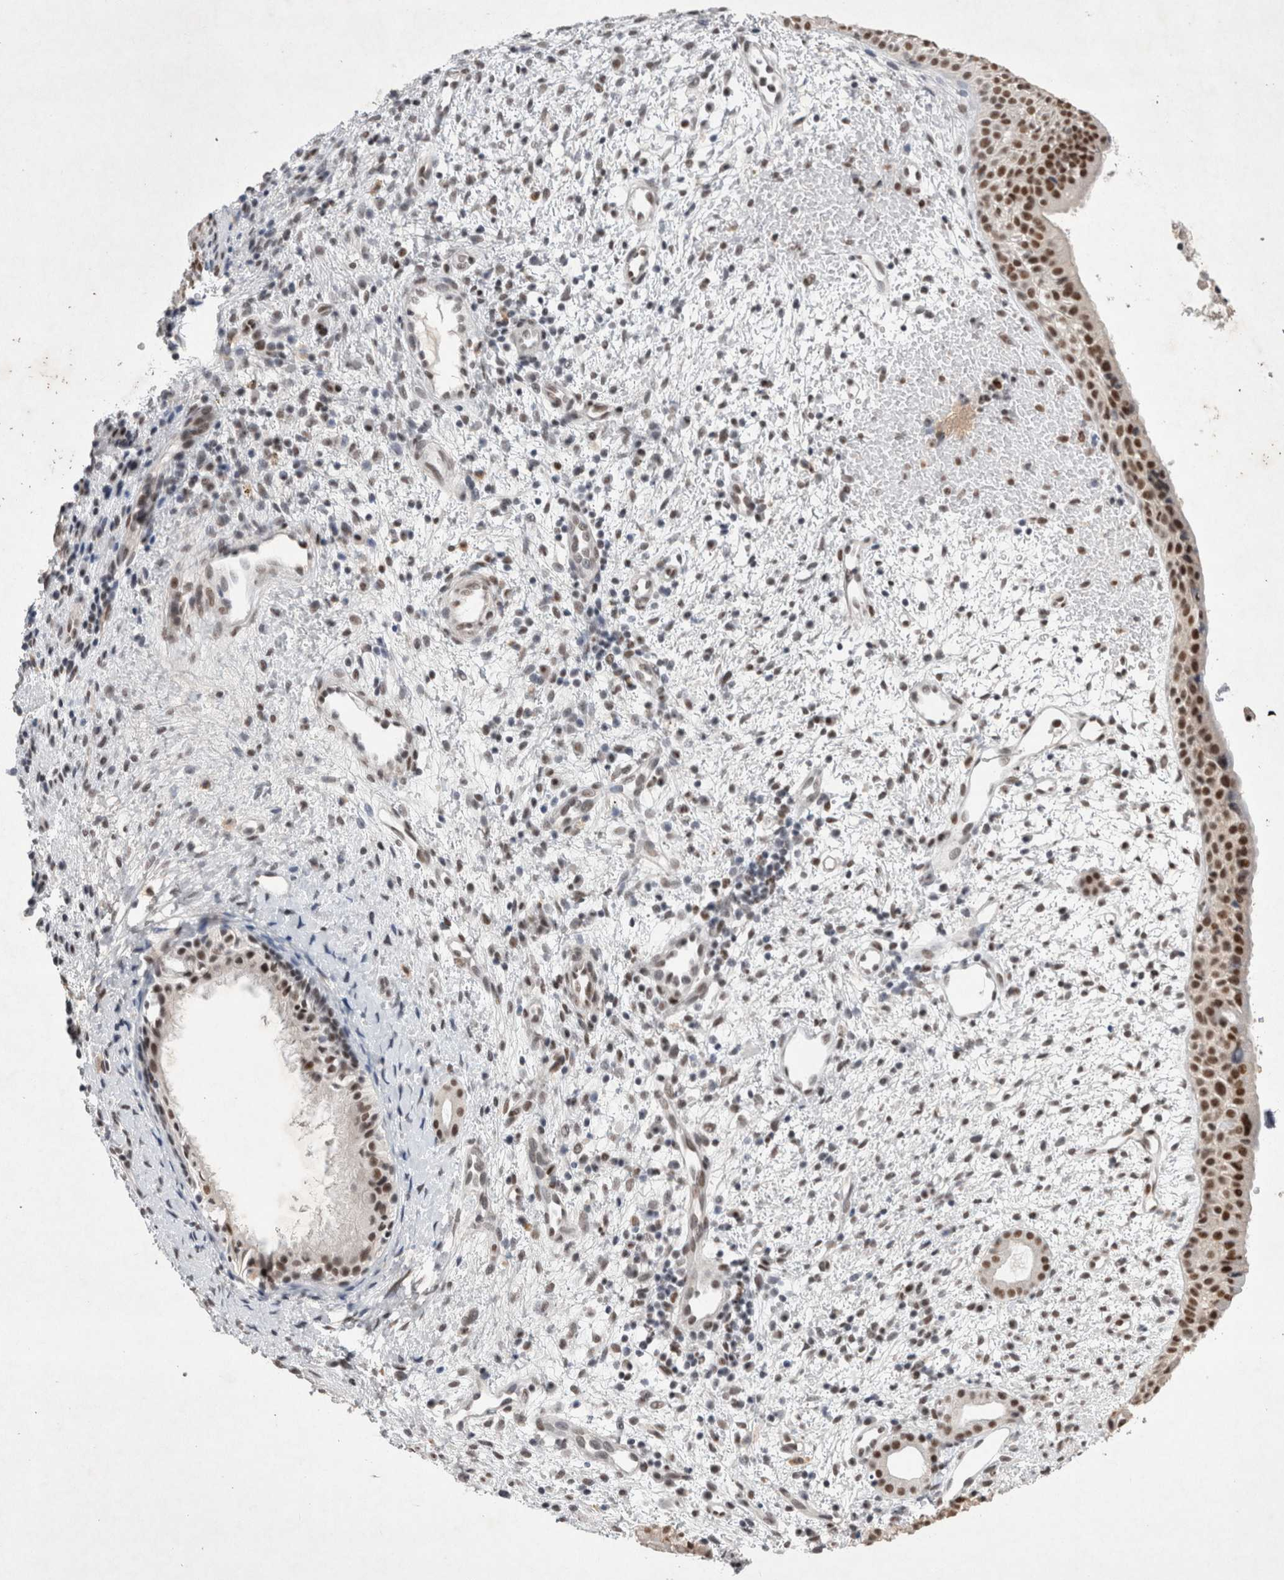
{"staining": {"intensity": "strong", "quantity": "25%-75%", "location": "nuclear"}, "tissue": "nasopharynx", "cell_type": "Respiratory epithelial cells", "image_type": "normal", "snomed": [{"axis": "morphology", "description": "Normal tissue, NOS"}, {"axis": "topography", "description": "Nasopharynx"}], "caption": "This is an image of immunohistochemistry (IHC) staining of normal nasopharynx, which shows strong expression in the nuclear of respiratory epithelial cells.", "gene": "RBM6", "patient": {"sex": "male", "age": 22}}